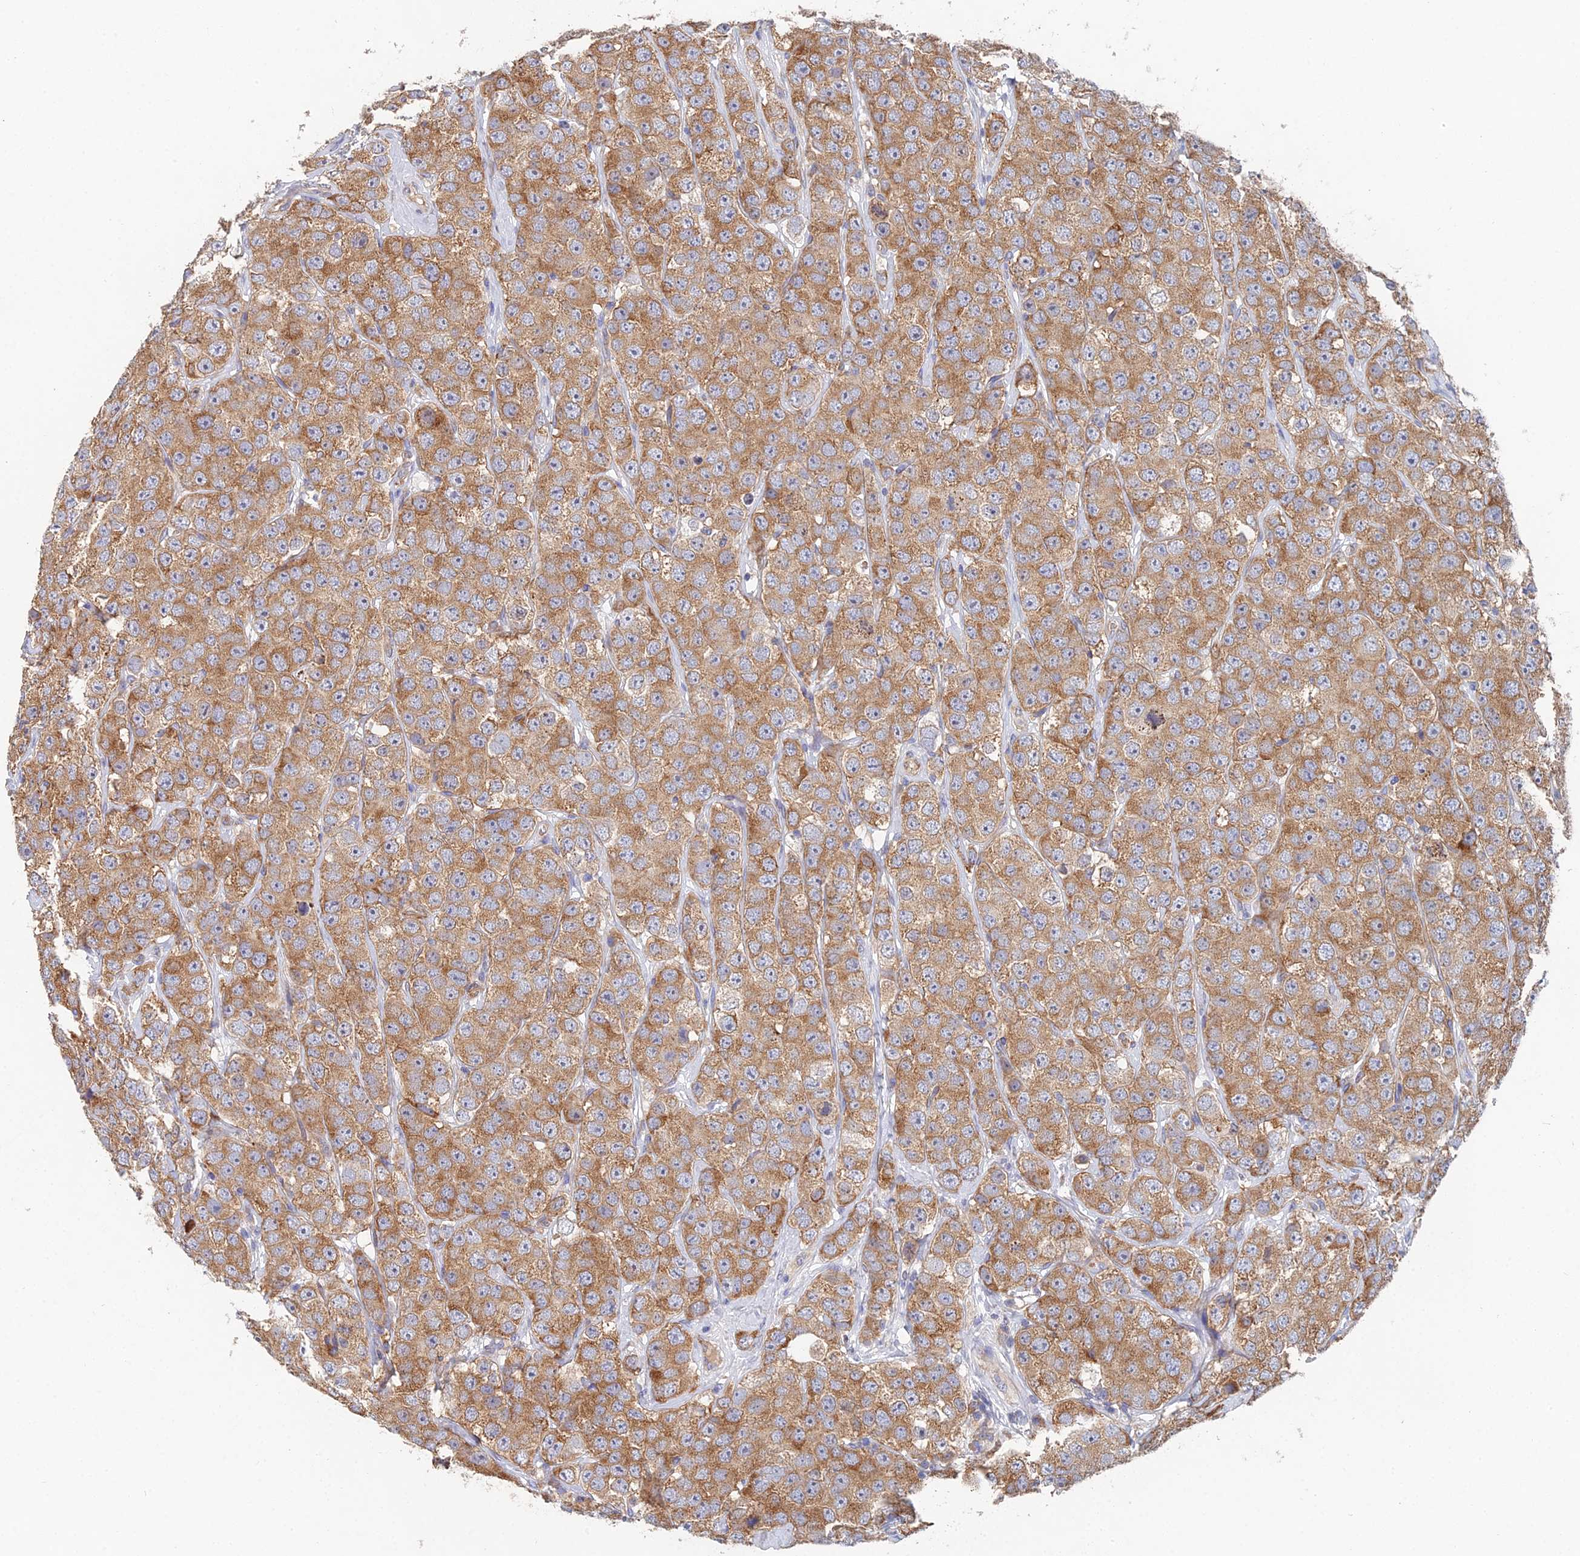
{"staining": {"intensity": "moderate", "quantity": ">75%", "location": "cytoplasmic/membranous"}, "tissue": "testis cancer", "cell_type": "Tumor cells", "image_type": "cancer", "snomed": [{"axis": "morphology", "description": "Seminoma, NOS"}, {"axis": "topography", "description": "Testis"}], "caption": "Testis cancer stained for a protein (brown) displays moderate cytoplasmic/membranous positive positivity in about >75% of tumor cells.", "gene": "ELOF1", "patient": {"sex": "male", "age": 28}}